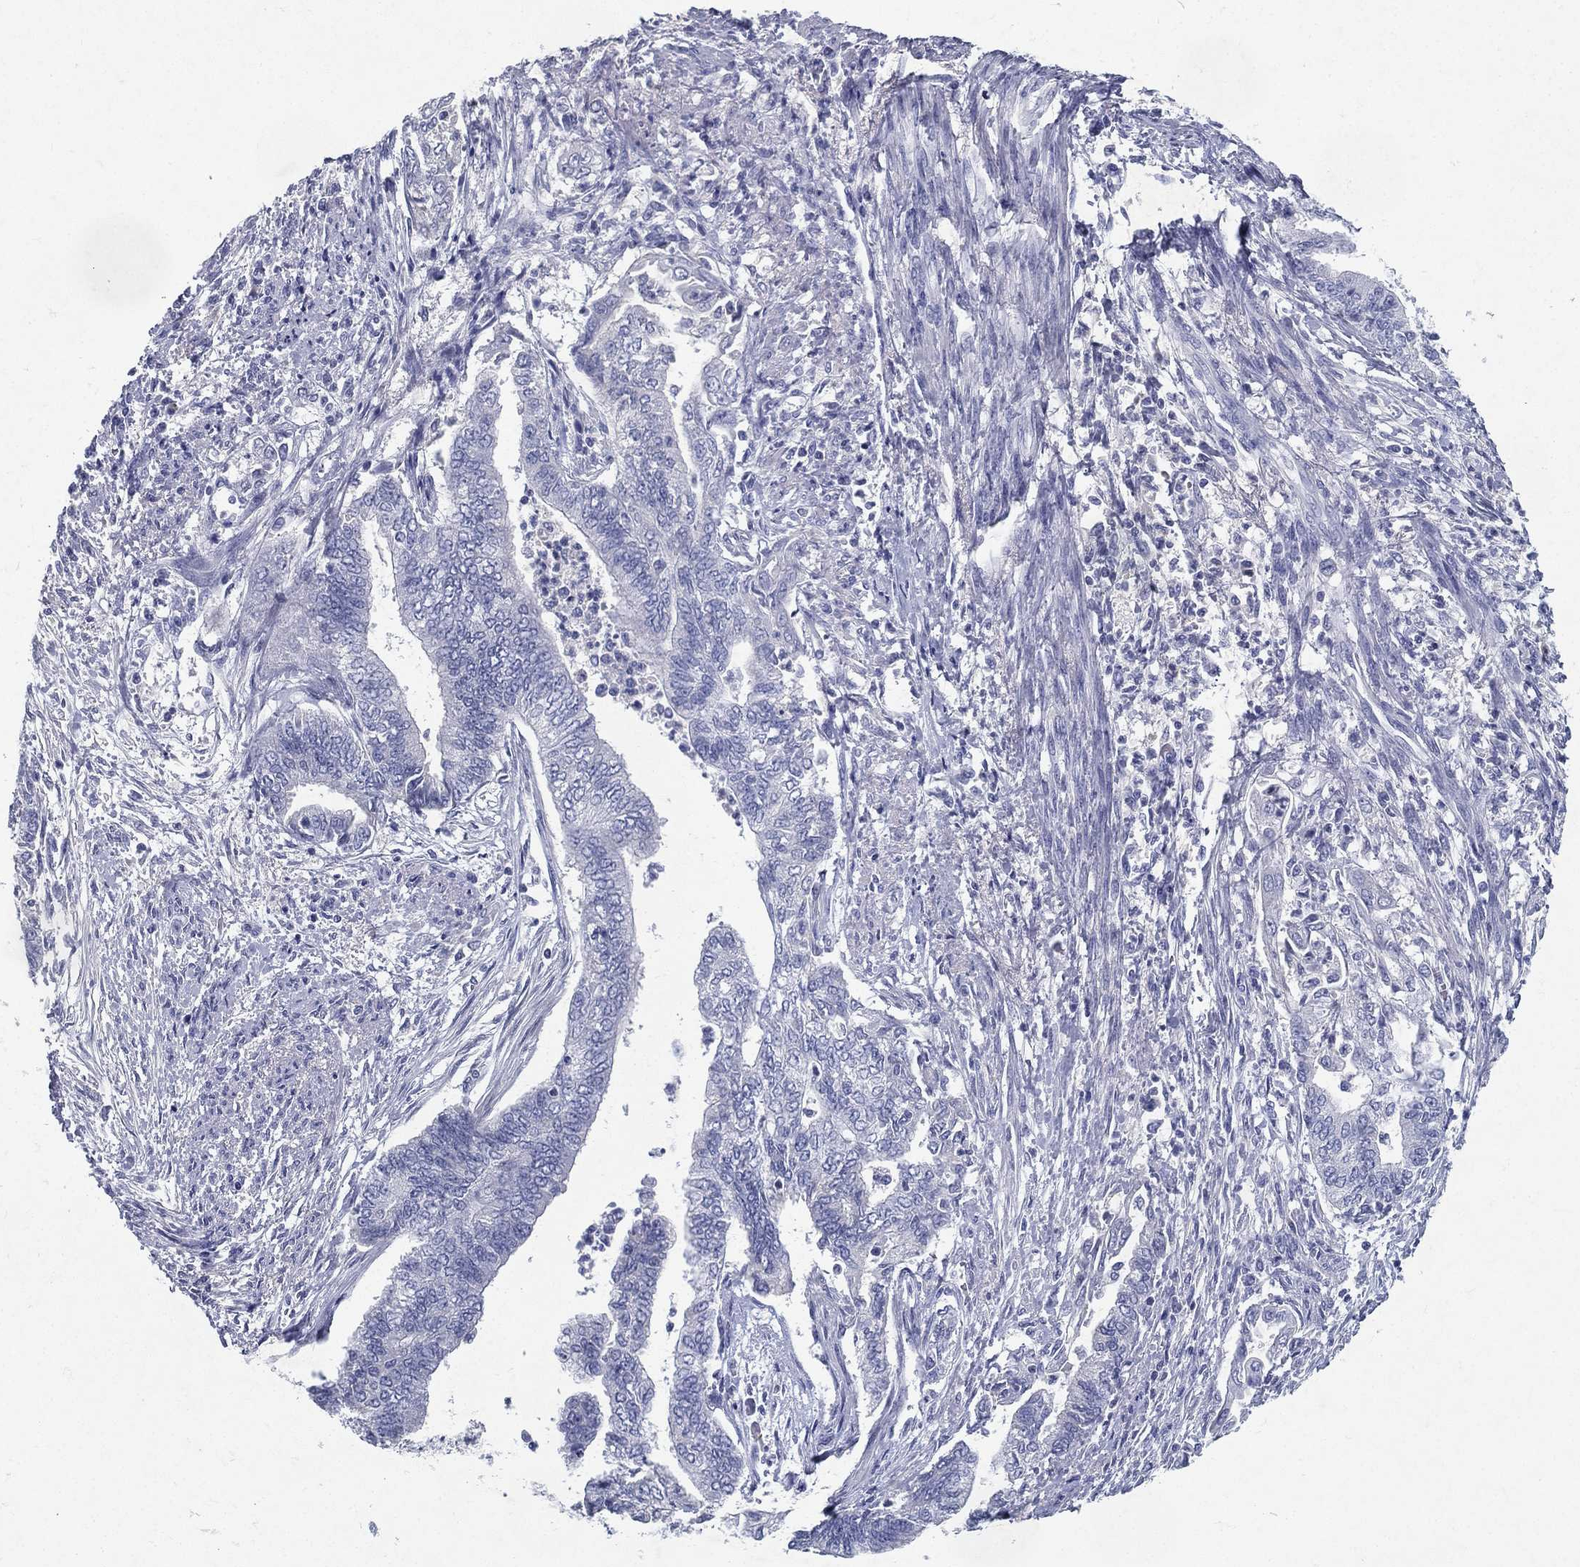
{"staining": {"intensity": "negative", "quantity": "none", "location": "none"}, "tissue": "endometrial cancer", "cell_type": "Tumor cells", "image_type": "cancer", "snomed": [{"axis": "morphology", "description": "Adenocarcinoma, NOS"}, {"axis": "topography", "description": "Endometrium"}], "caption": "The micrograph shows no significant expression in tumor cells of endometrial cancer.", "gene": "RGS13", "patient": {"sex": "female", "age": 65}}